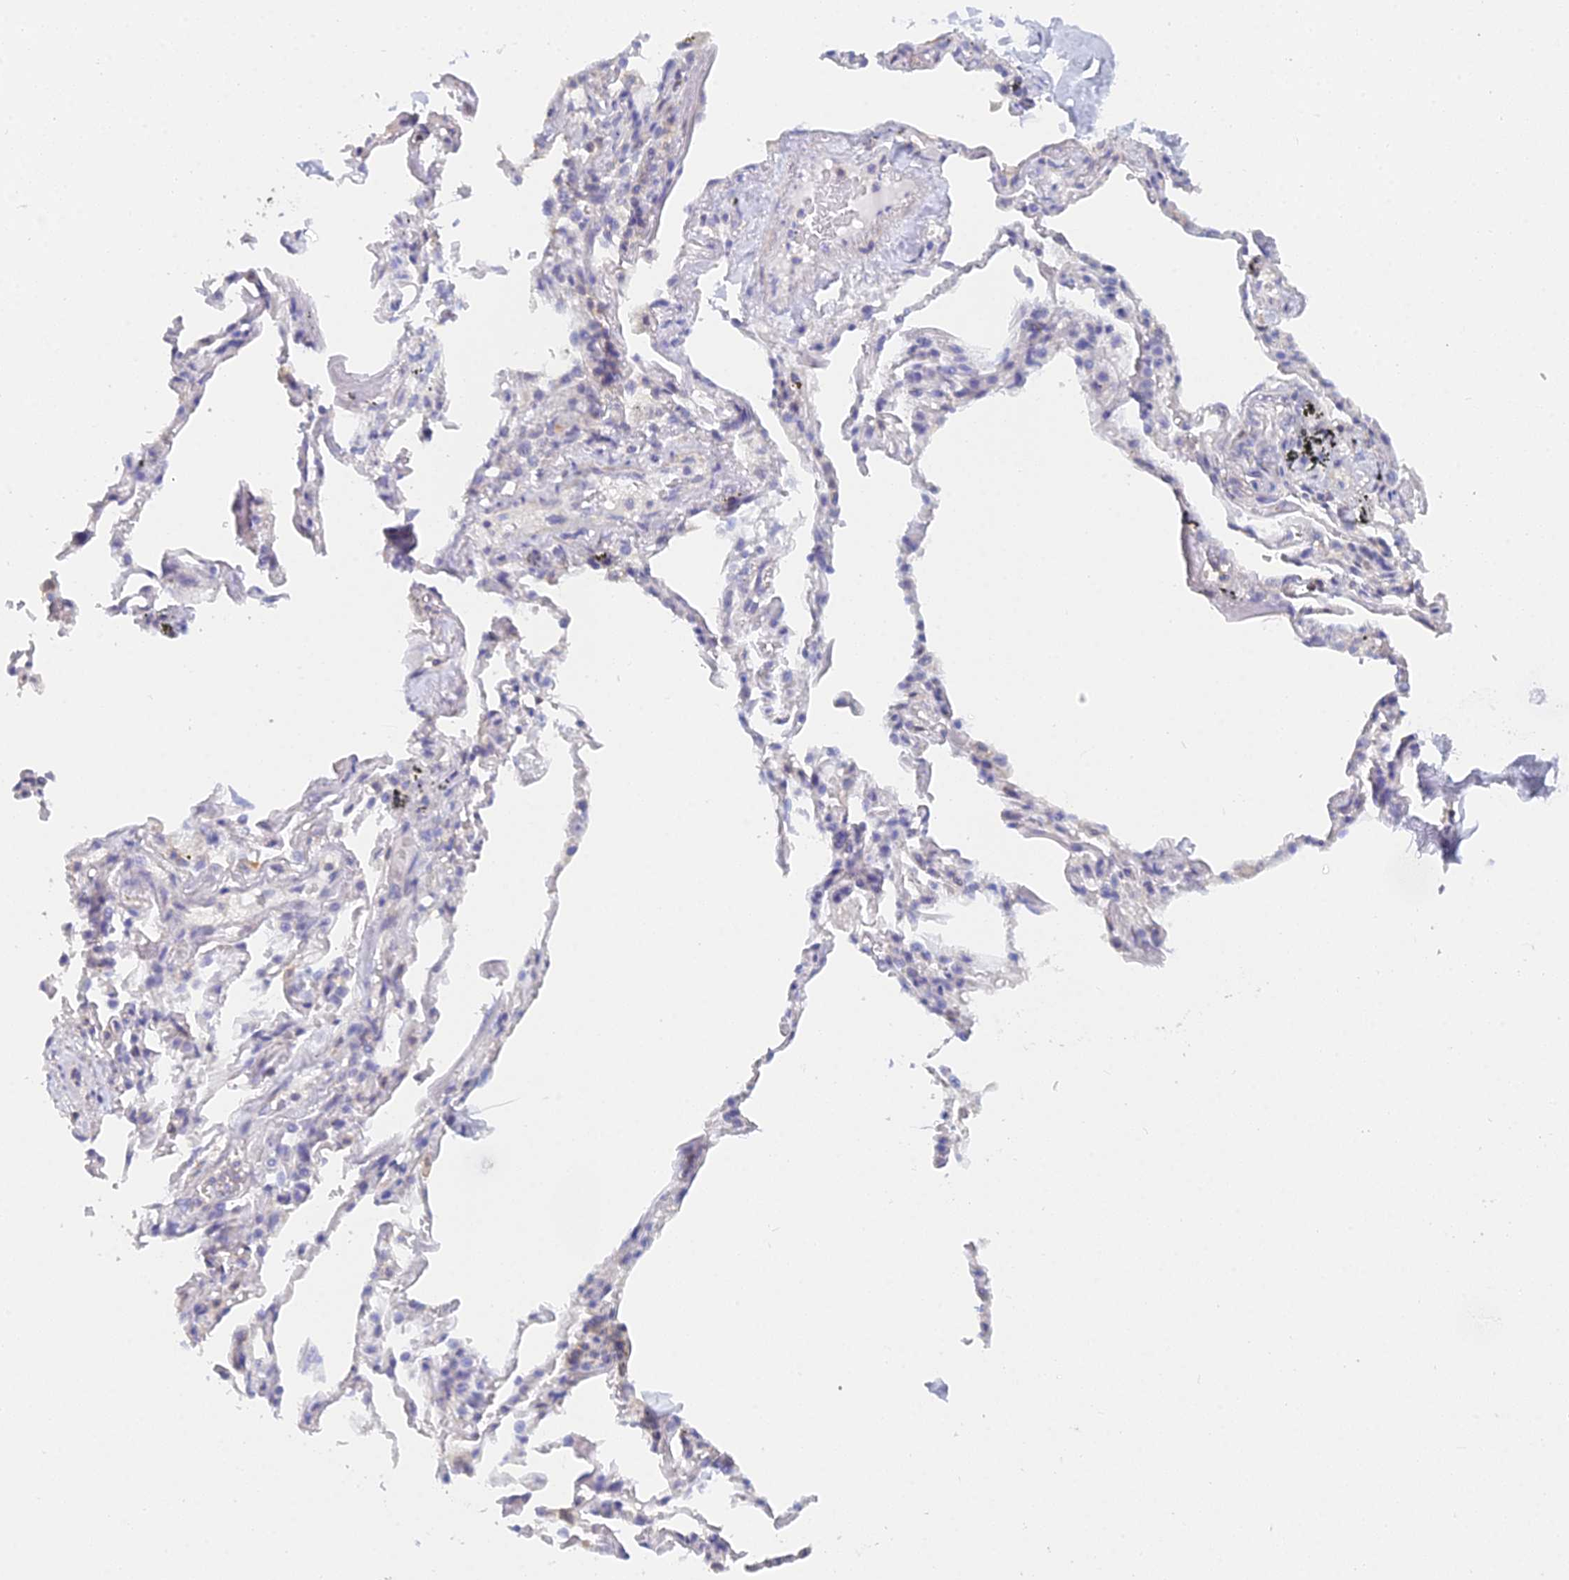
{"staining": {"intensity": "negative", "quantity": "none", "location": "none"}, "tissue": "adipose tissue", "cell_type": "Adipocytes", "image_type": "normal", "snomed": [{"axis": "morphology", "description": "Normal tissue, NOS"}, {"axis": "topography", "description": "Lymph node"}, {"axis": "topography", "description": "Bronchus"}], "caption": "Immunohistochemical staining of benign adipose tissue reveals no significant expression in adipocytes. Nuclei are stained in blue.", "gene": "MCM2", "patient": {"sex": "male", "age": 63}}